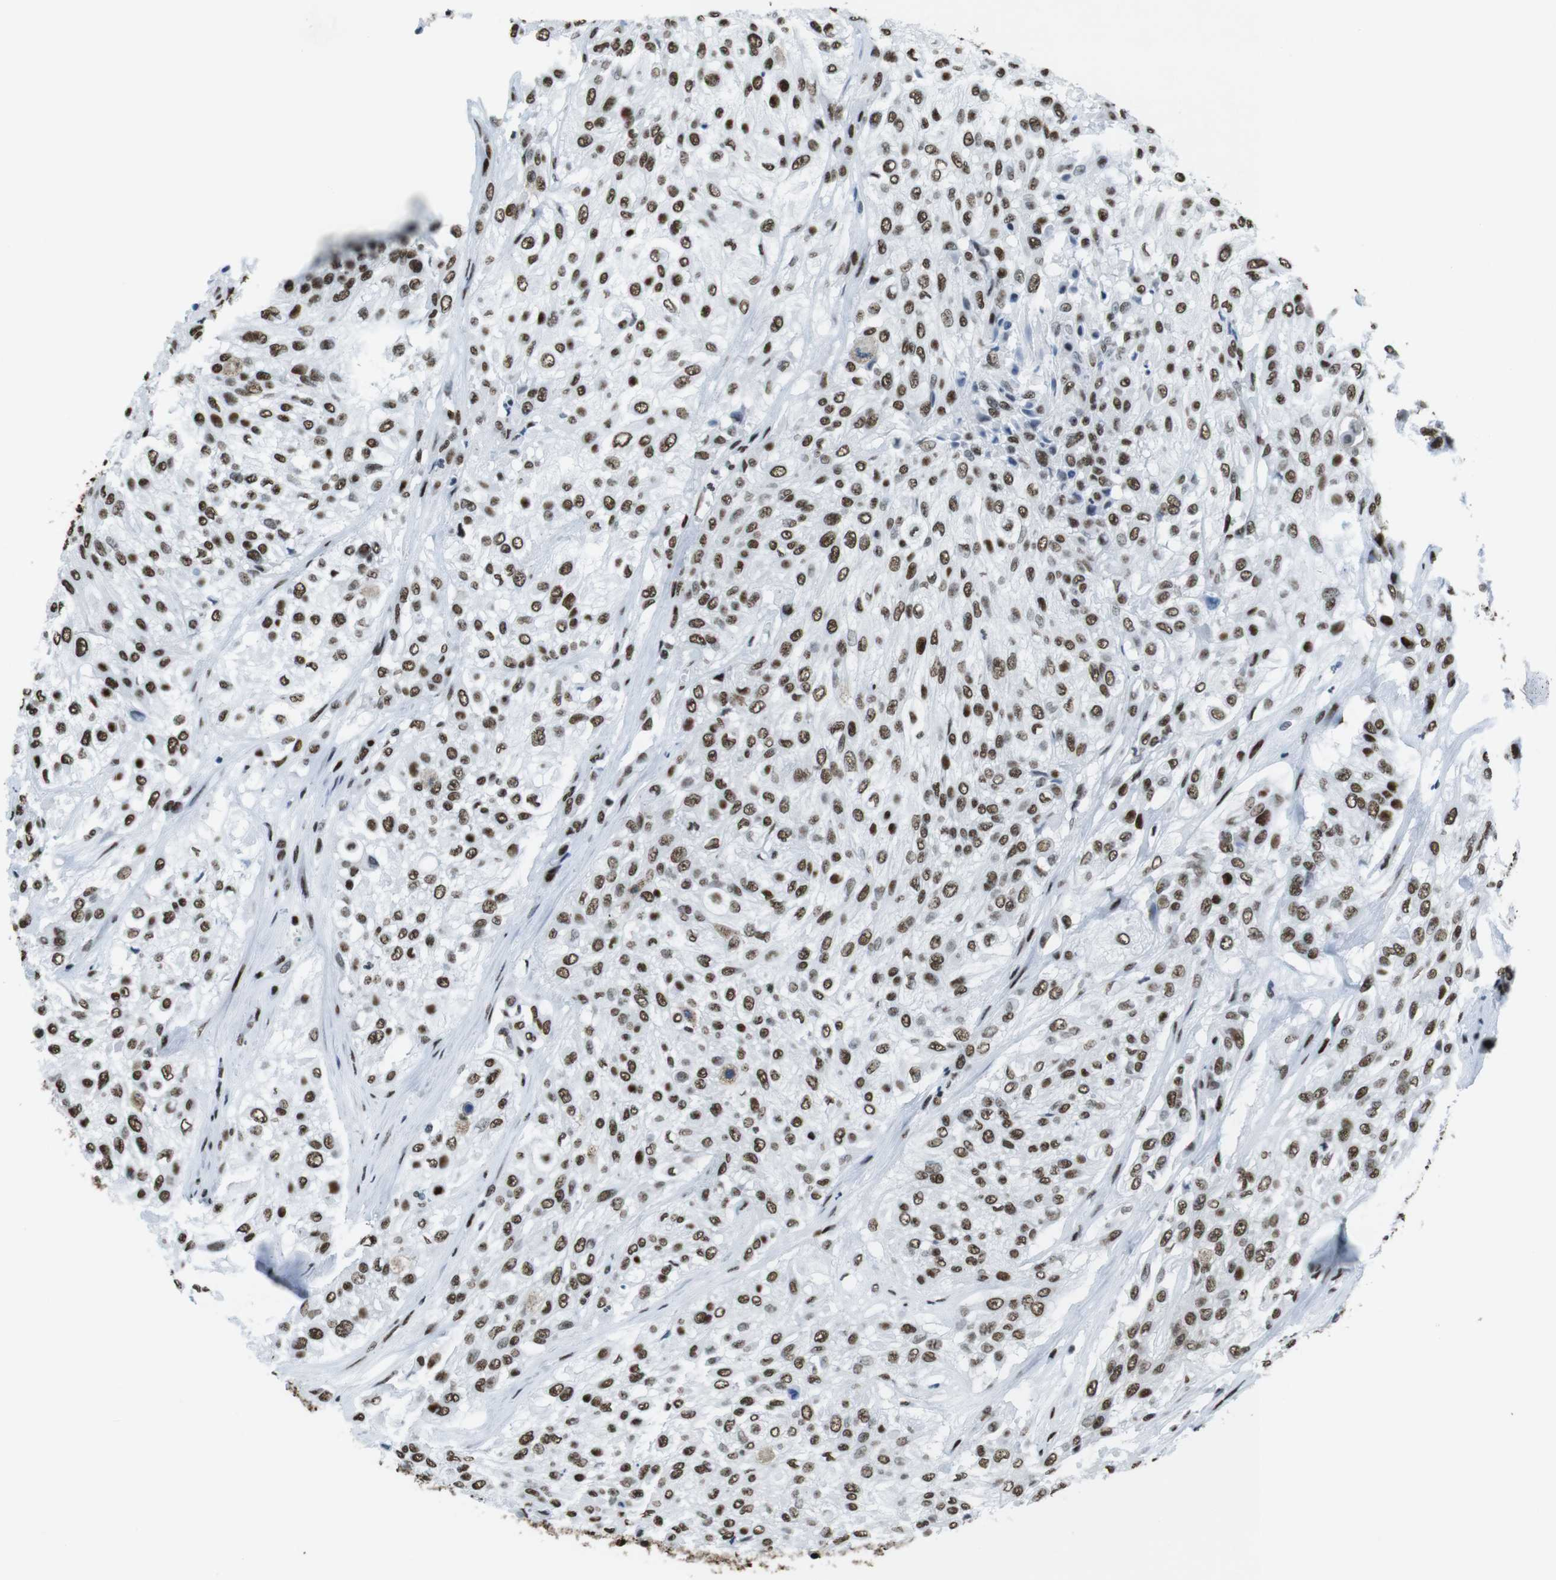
{"staining": {"intensity": "moderate", "quantity": ">75%", "location": "nuclear"}, "tissue": "urothelial cancer", "cell_type": "Tumor cells", "image_type": "cancer", "snomed": [{"axis": "morphology", "description": "Urothelial carcinoma, High grade"}, {"axis": "topography", "description": "Urinary bladder"}], "caption": "High-power microscopy captured an immunohistochemistry image of urothelial cancer, revealing moderate nuclear staining in approximately >75% of tumor cells.", "gene": "CITED2", "patient": {"sex": "male", "age": 57}}